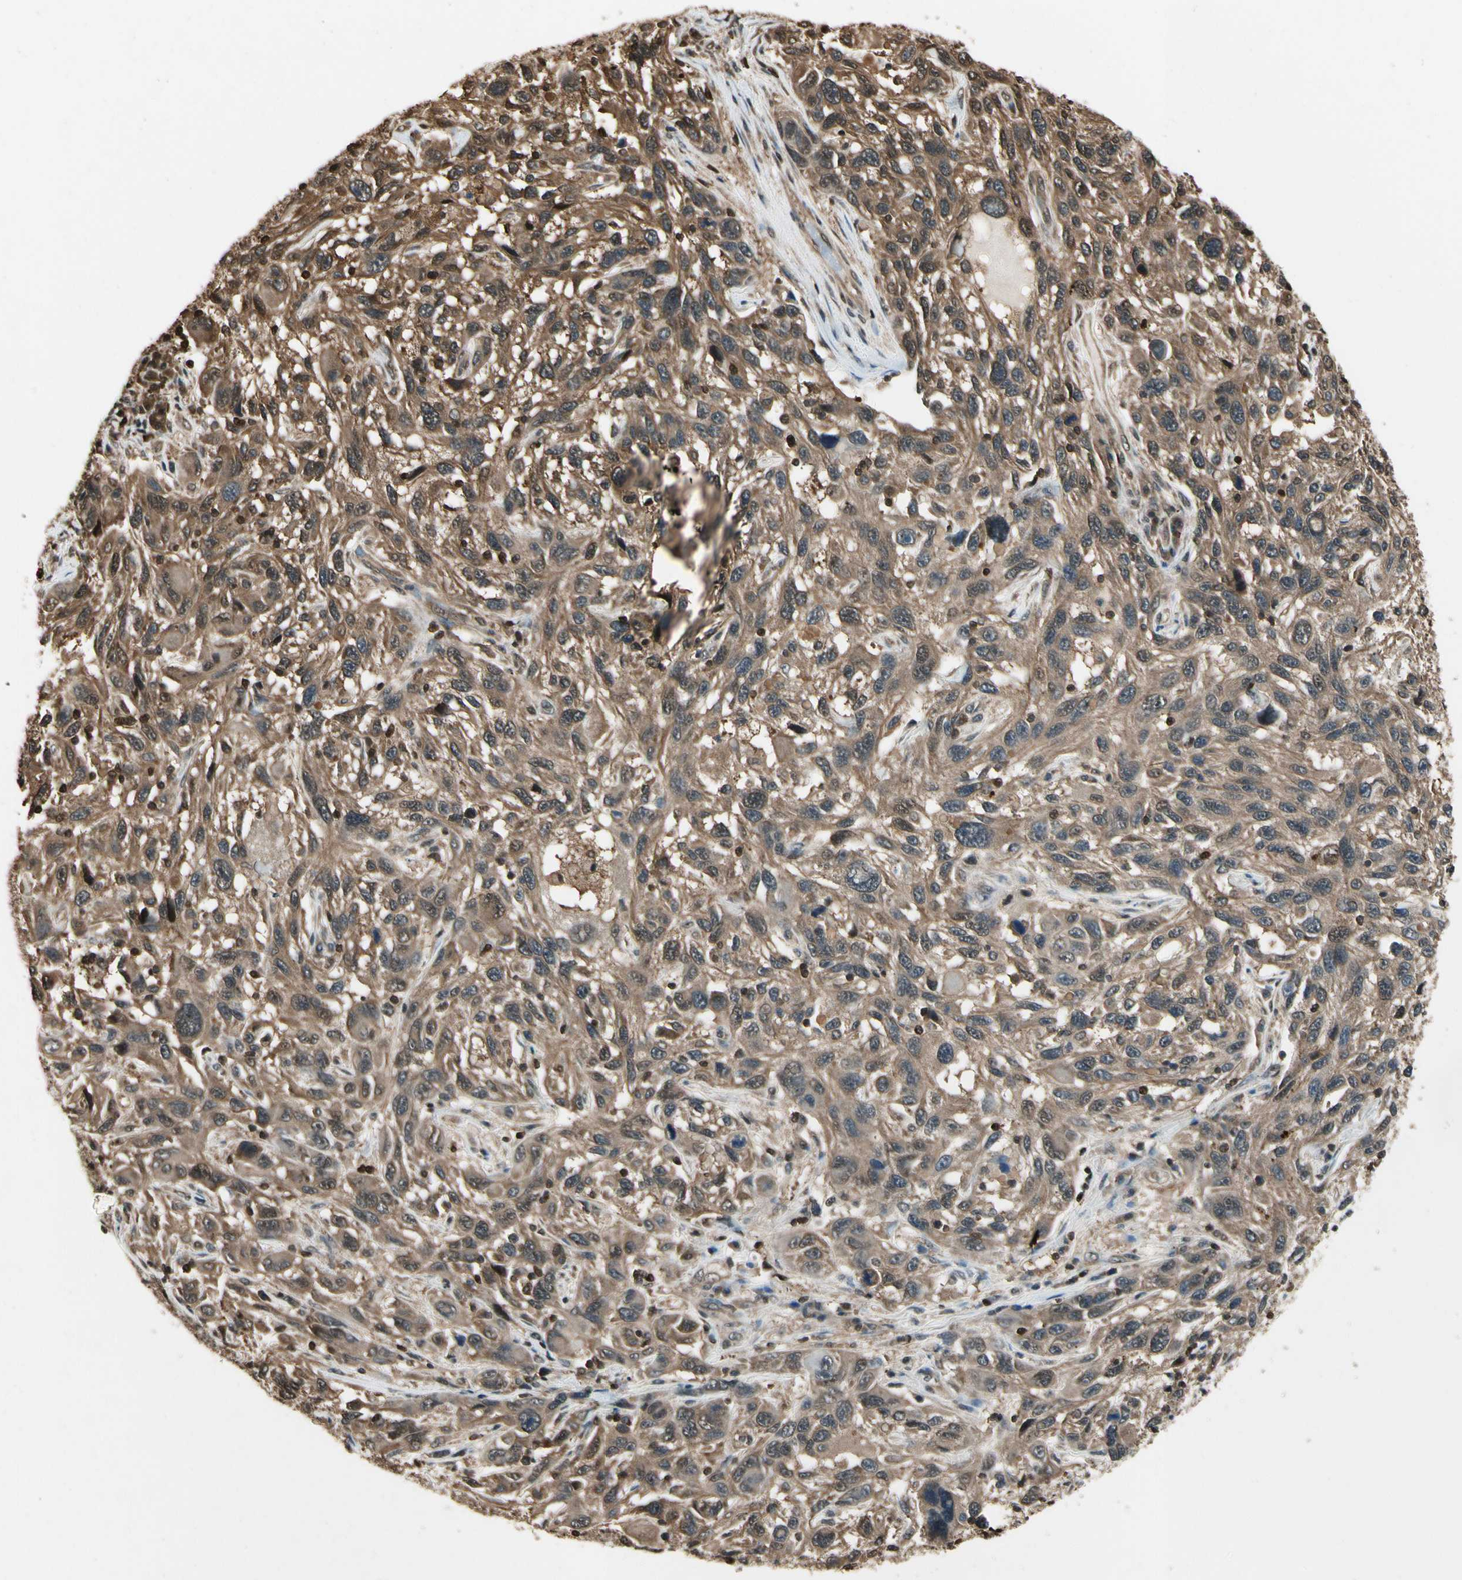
{"staining": {"intensity": "moderate", "quantity": ">75%", "location": "cytoplasmic/membranous"}, "tissue": "melanoma", "cell_type": "Tumor cells", "image_type": "cancer", "snomed": [{"axis": "morphology", "description": "Malignant melanoma, NOS"}, {"axis": "topography", "description": "Skin"}], "caption": "Human melanoma stained with a protein marker demonstrates moderate staining in tumor cells.", "gene": "YWHAQ", "patient": {"sex": "male", "age": 53}}